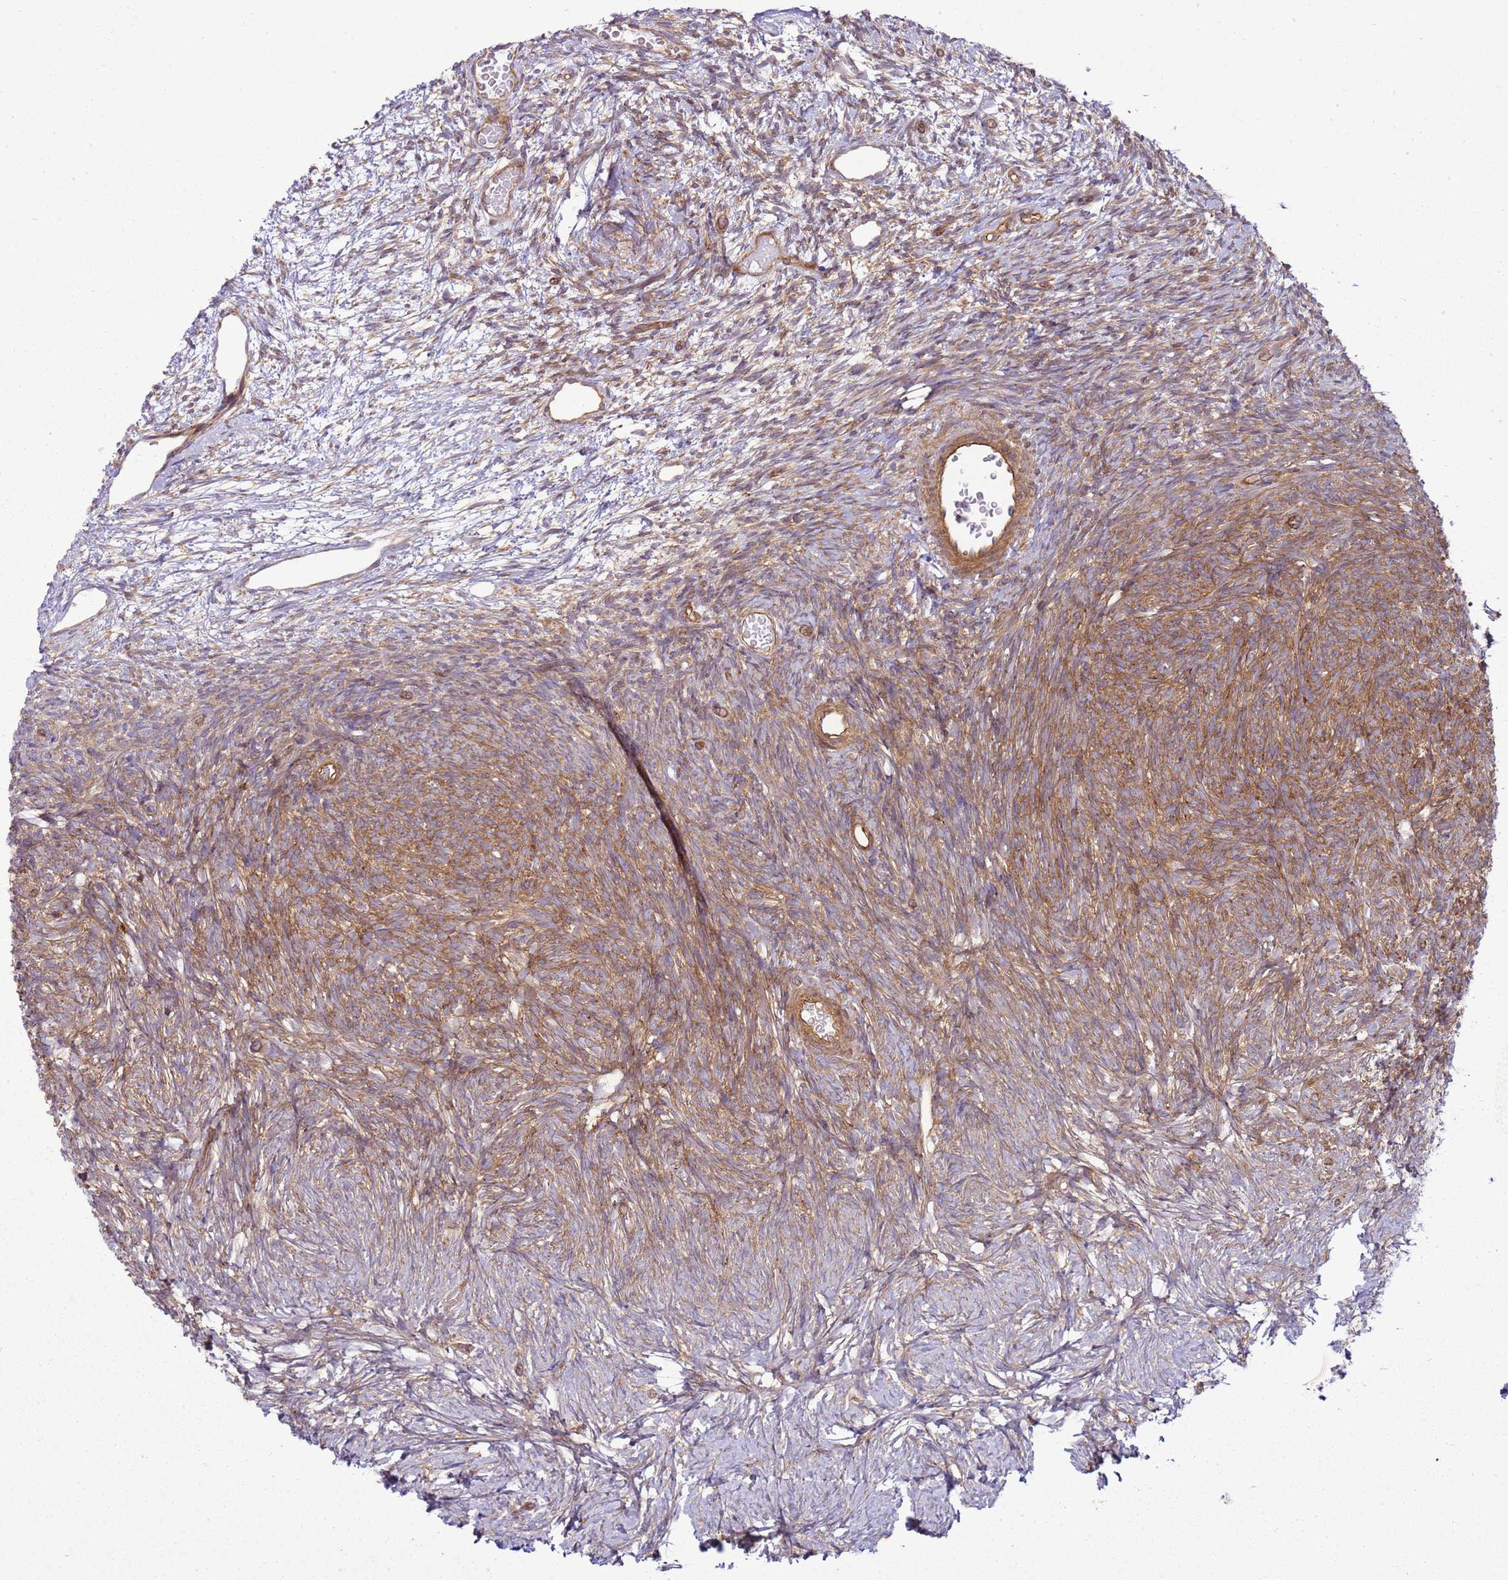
{"staining": {"intensity": "moderate", "quantity": ">75%", "location": "cytoplasmic/membranous"}, "tissue": "ovary", "cell_type": "Ovarian stroma cells", "image_type": "normal", "snomed": [{"axis": "morphology", "description": "Normal tissue, NOS"}, {"axis": "topography", "description": "Ovary"}], "caption": "Benign ovary reveals moderate cytoplasmic/membranous staining in about >75% of ovarian stroma cells (DAB (3,3'-diaminobenzidine) IHC, brown staining for protein, blue staining for nuclei)..", "gene": "SNX21", "patient": {"sex": "female", "age": 39}}